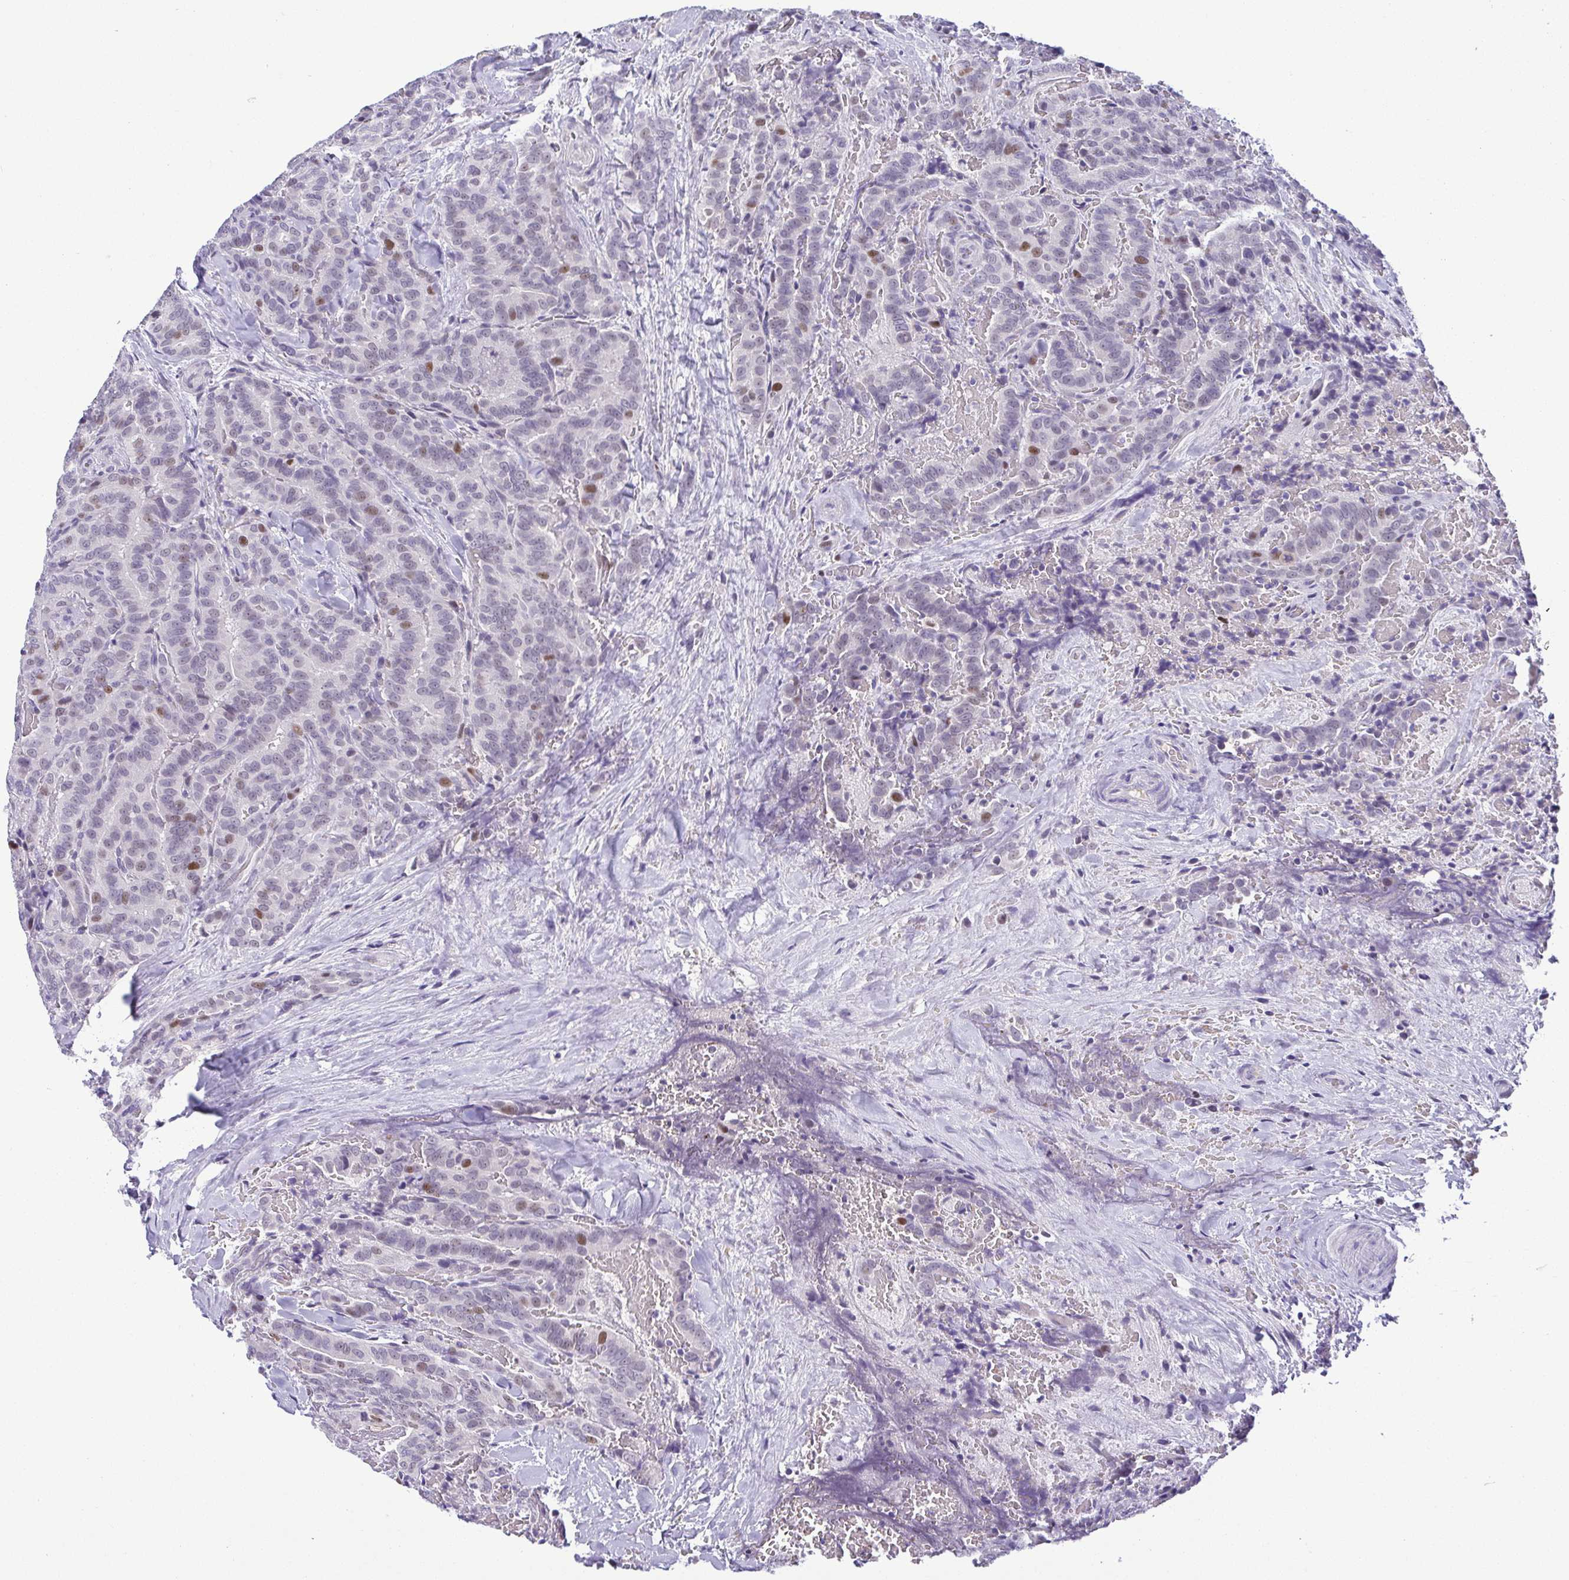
{"staining": {"intensity": "weak", "quantity": "<25%", "location": "nuclear"}, "tissue": "thyroid cancer", "cell_type": "Tumor cells", "image_type": "cancer", "snomed": [{"axis": "morphology", "description": "Papillary adenocarcinoma, NOS"}, {"axis": "topography", "description": "Thyroid gland"}], "caption": "IHC micrograph of human thyroid cancer stained for a protein (brown), which demonstrates no staining in tumor cells.", "gene": "TIPIN", "patient": {"sex": "male", "age": 61}}